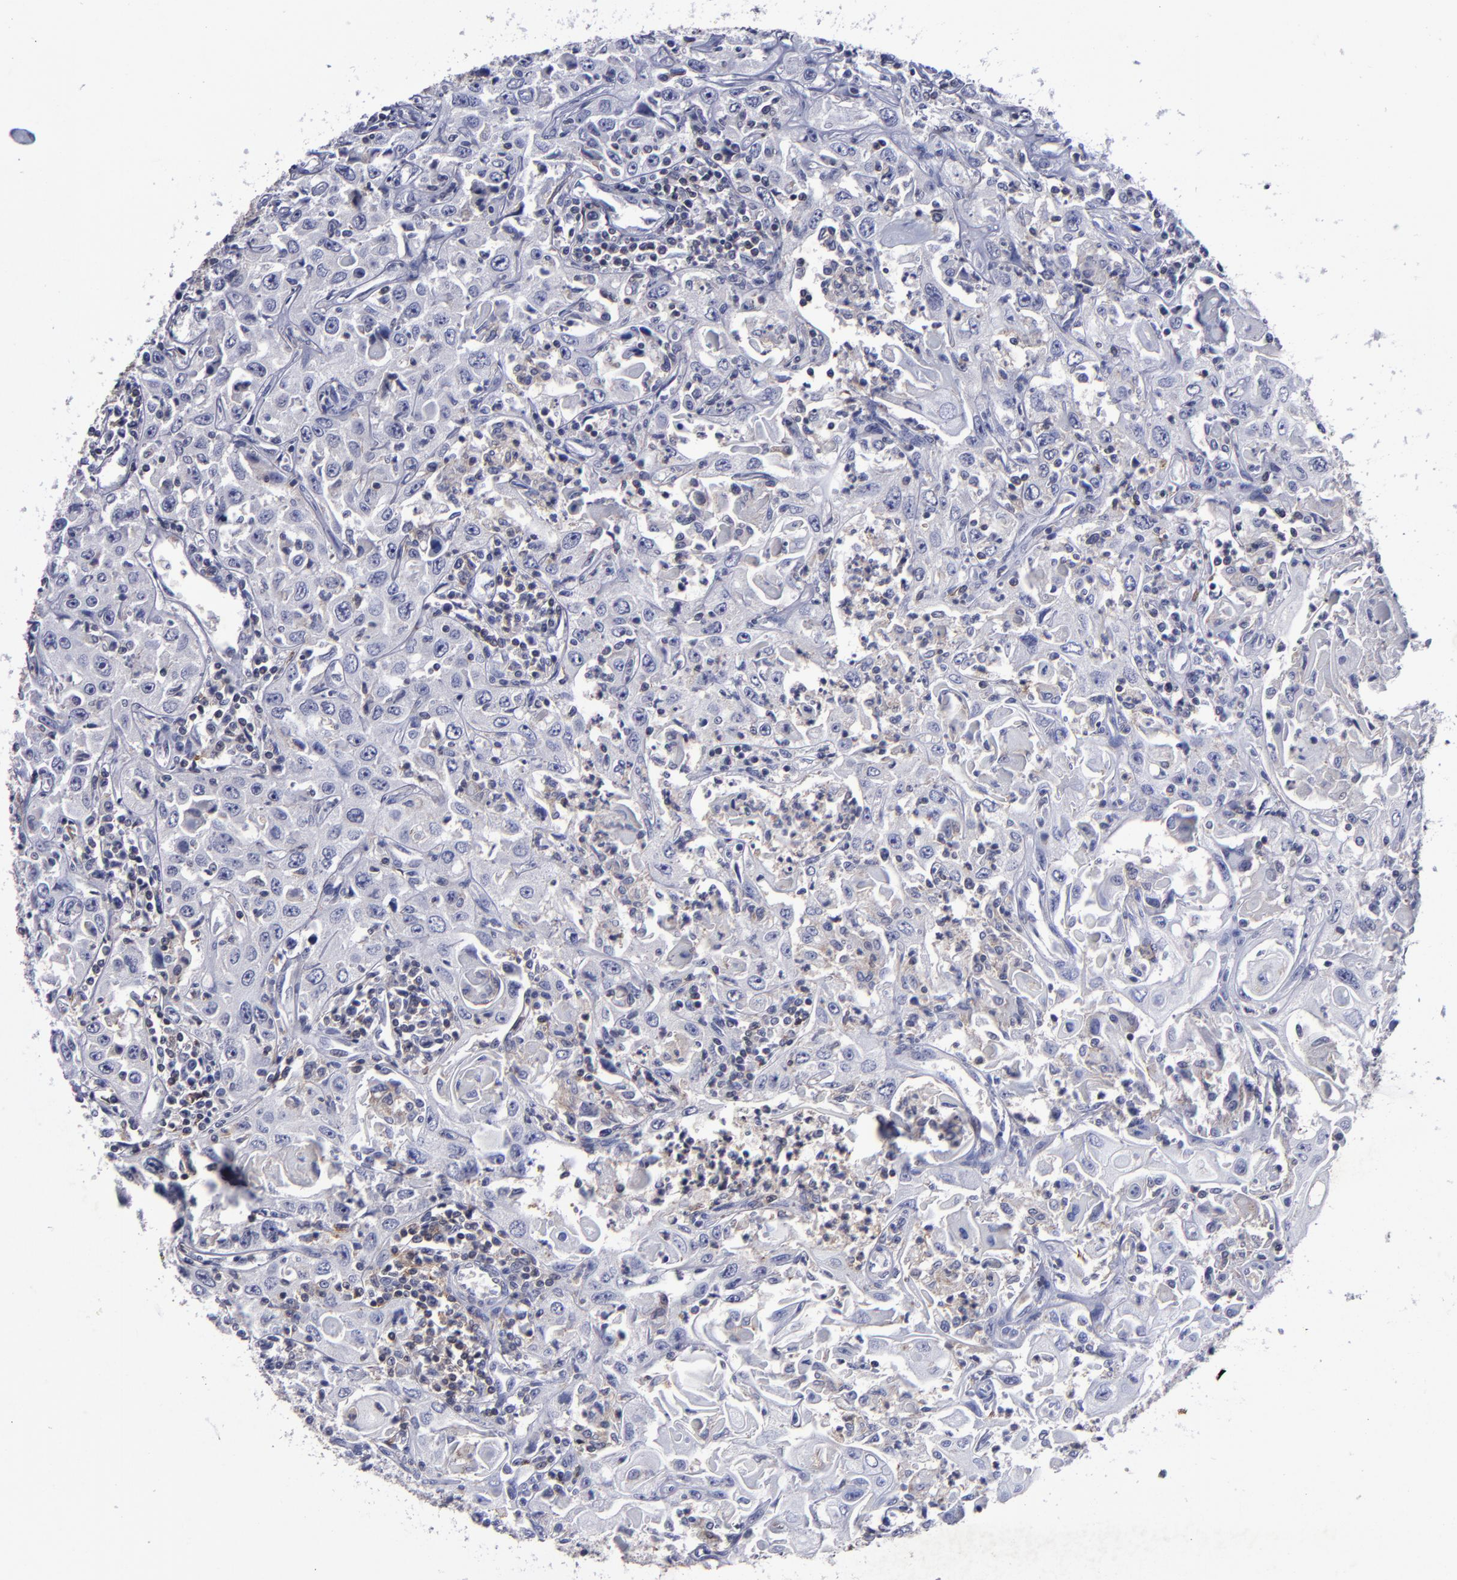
{"staining": {"intensity": "negative", "quantity": "none", "location": "none"}, "tissue": "head and neck cancer", "cell_type": "Tumor cells", "image_type": "cancer", "snomed": [{"axis": "morphology", "description": "Squamous cell carcinoma, NOS"}, {"axis": "topography", "description": "Oral tissue"}, {"axis": "topography", "description": "Head-Neck"}], "caption": "Tumor cells are negative for protein expression in human head and neck squamous cell carcinoma.", "gene": "MGMT", "patient": {"sex": "female", "age": 76}}